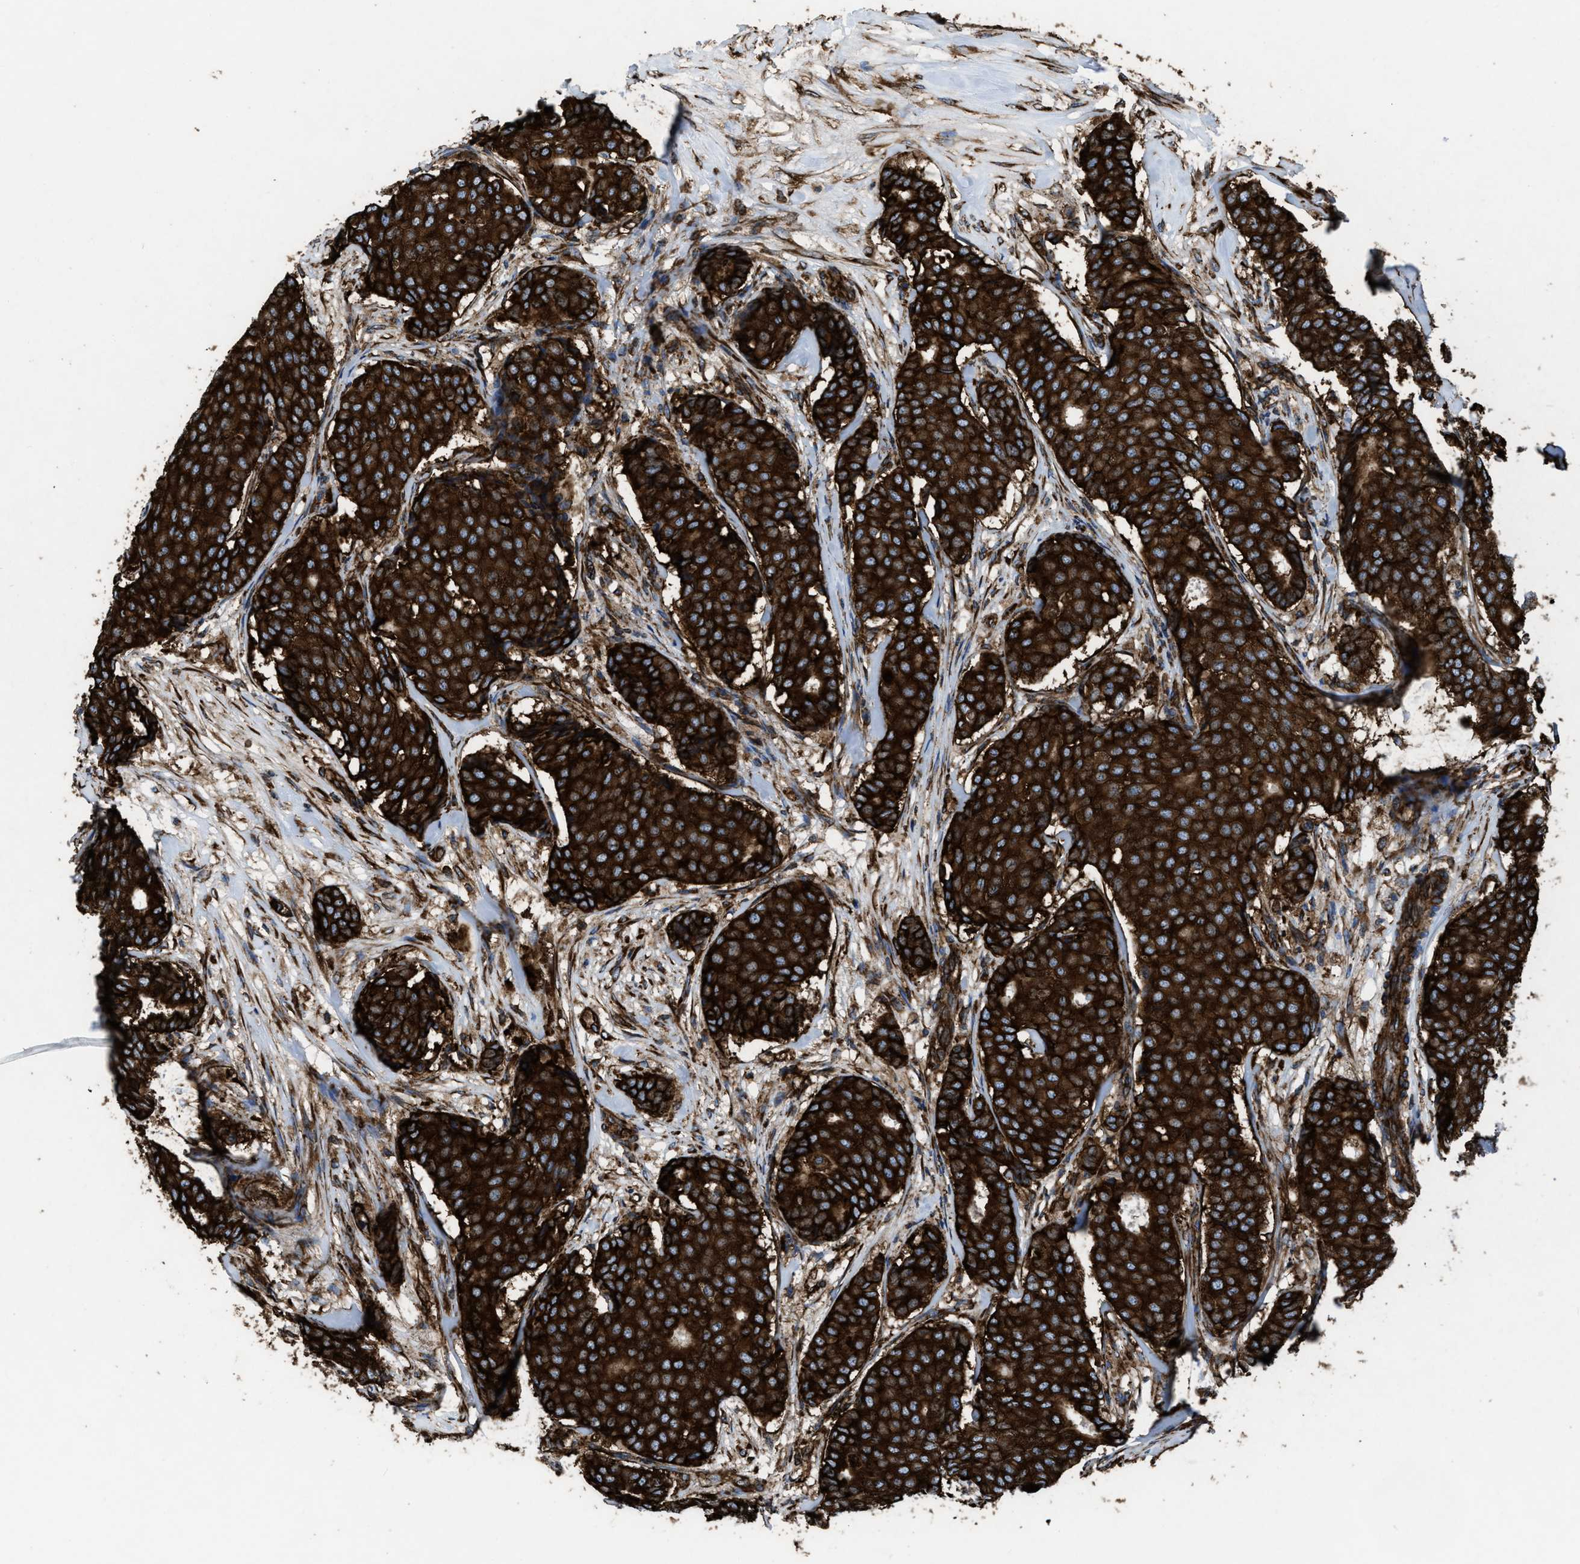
{"staining": {"intensity": "strong", "quantity": ">75%", "location": "cytoplasmic/membranous"}, "tissue": "breast cancer", "cell_type": "Tumor cells", "image_type": "cancer", "snomed": [{"axis": "morphology", "description": "Duct carcinoma"}, {"axis": "topography", "description": "Breast"}], "caption": "Human invasive ductal carcinoma (breast) stained for a protein (brown) shows strong cytoplasmic/membranous positive positivity in about >75% of tumor cells.", "gene": "CAPRIN1", "patient": {"sex": "female", "age": 75}}